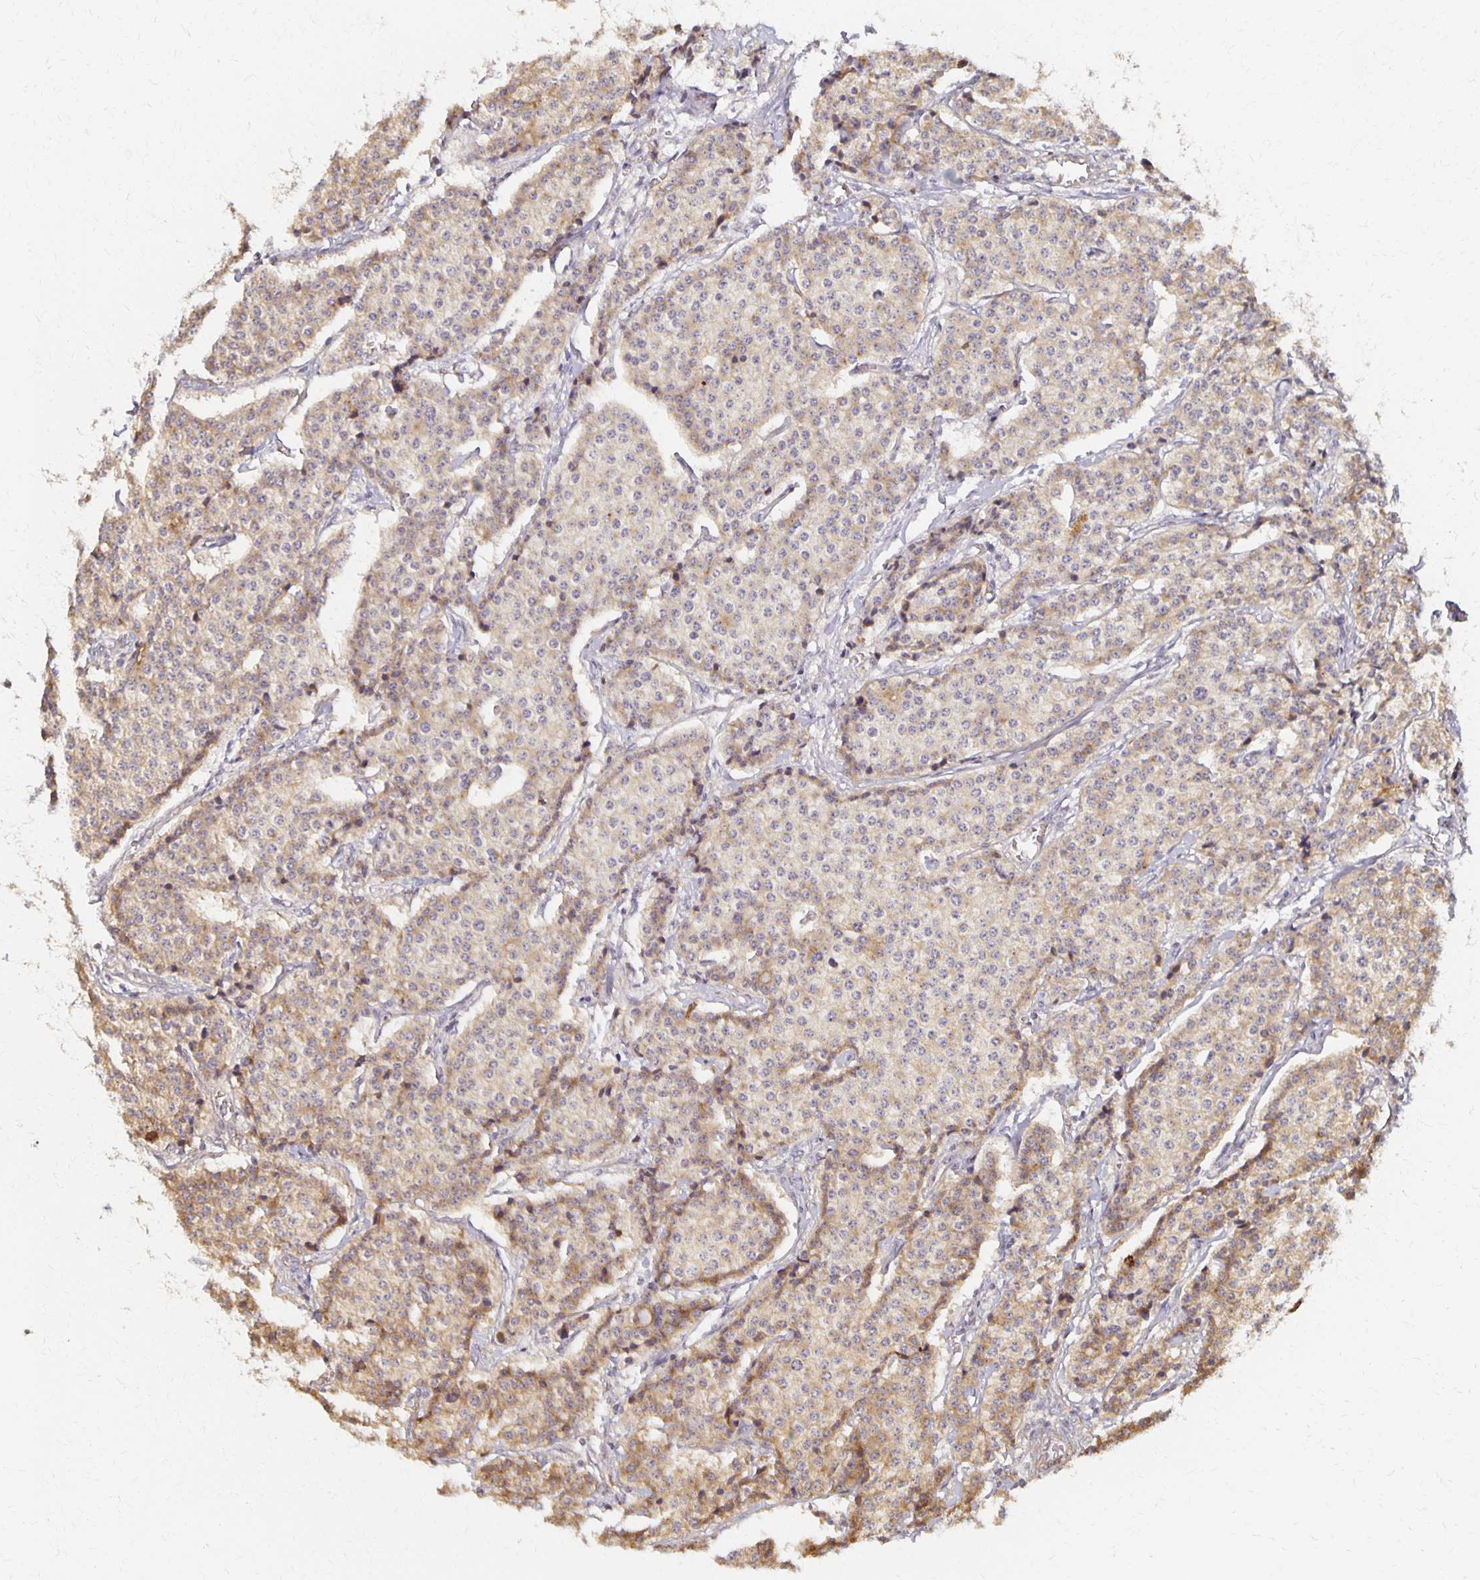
{"staining": {"intensity": "moderate", "quantity": "25%-75%", "location": "cytoplasmic/membranous"}, "tissue": "carcinoid", "cell_type": "Tumor cells", "image_type": "cancer", "snomed": [{"axis": "morphology", "description": "Carcinoid, malignant, NOS"}, {"axis": "topography", "description": "Small intestine"}], "caption": "The image demonstrates staining of carcinoid (malignant), revealing moderate cytoplasmic/membranous protein expression (brown color) within tumor cells. The protein of interest is shown in brown color, while the nuclei are stained blue.", "gene": "SORL1", "patient": {"sex": "female", "age": 64}}